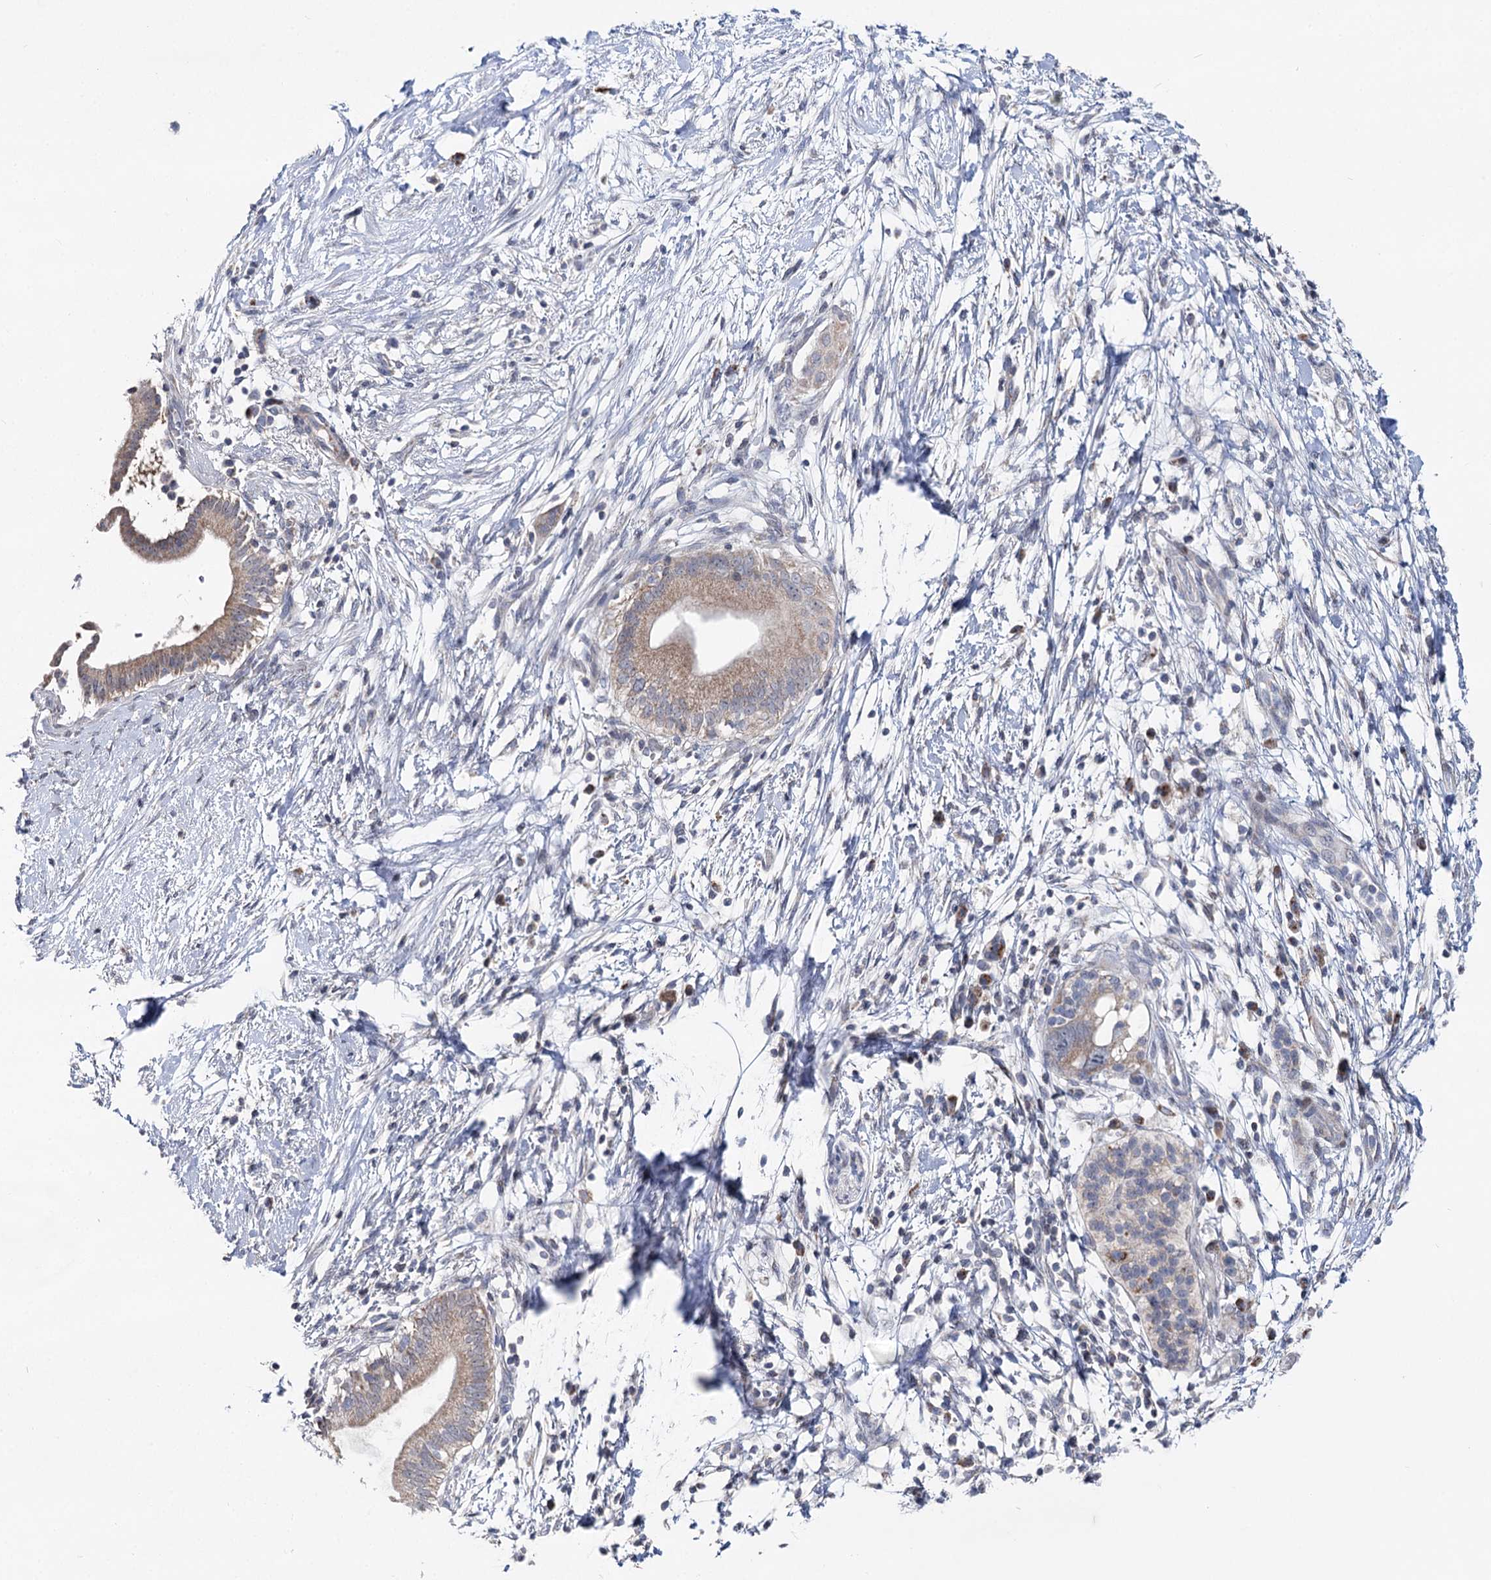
{"staining": {"intensity": "weak", "quantity": ">75%", "location": "cytoplasmic/membranous"}, "tissue": "pancreatic cancer", "cell_type": "Tumor cells", "image_type": "cancer", "snomed": [{"axis": "morphology", "description": "Adenocarcinoma, NOS"}, {"axis": "topography", "description": "Pancreas"}], "caption": "Adenocarcinoma (pancreatic) stained with DAB (3,3'-diaminobenzidine) IHC displays low levels of weak cytoplasmic/membranous positivity in about >75% of tumor cells.", "gene": "PTGR1", "patient": {"sex": "male", "age": 68}}